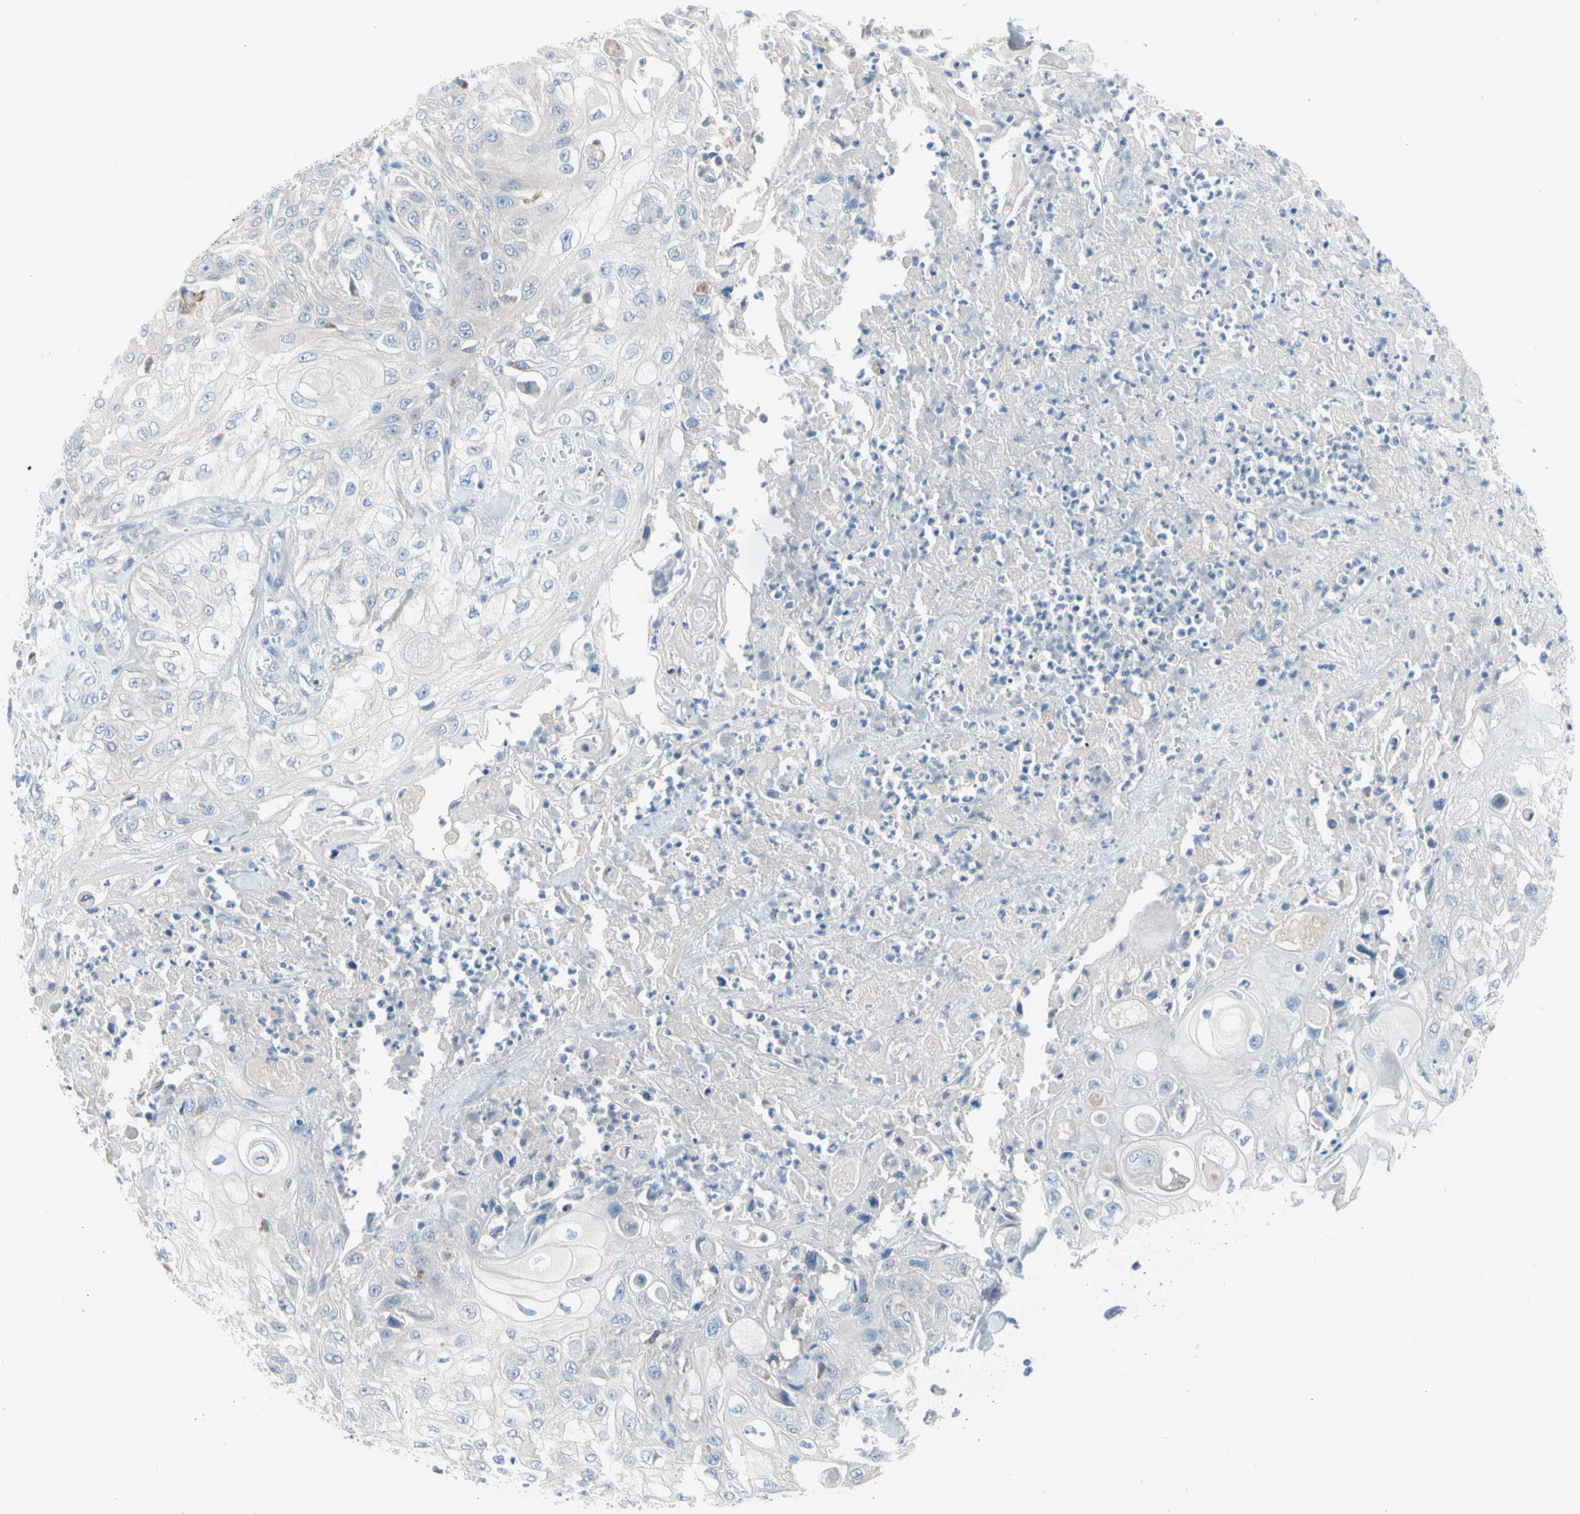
{"staining": {"intensity": "negative", "quantity": "none", "location": "none"}, "tissue": "skin cancer", "cell_type": "Tumor cells", "image_type": "cancer", "snomed": [{"axis": "morphology", "description": "Squamous cell carcinoma, NOS"}, {"axis": "morphology", "description": "Squamous cell carcinoma, metastatic, NOS"}, {"axis": "topography", "description": "Skin"}, {"axis": "topography", "description": "Lymph node"}], "caption": "IHC of human skin cancer (squamous cell carcinoma) displays no expression in tumor cells. (DAB immunohistochemistry, high magnification).", "gene": "CASQ1", "patient": {"sex": "male", "age": 75}}